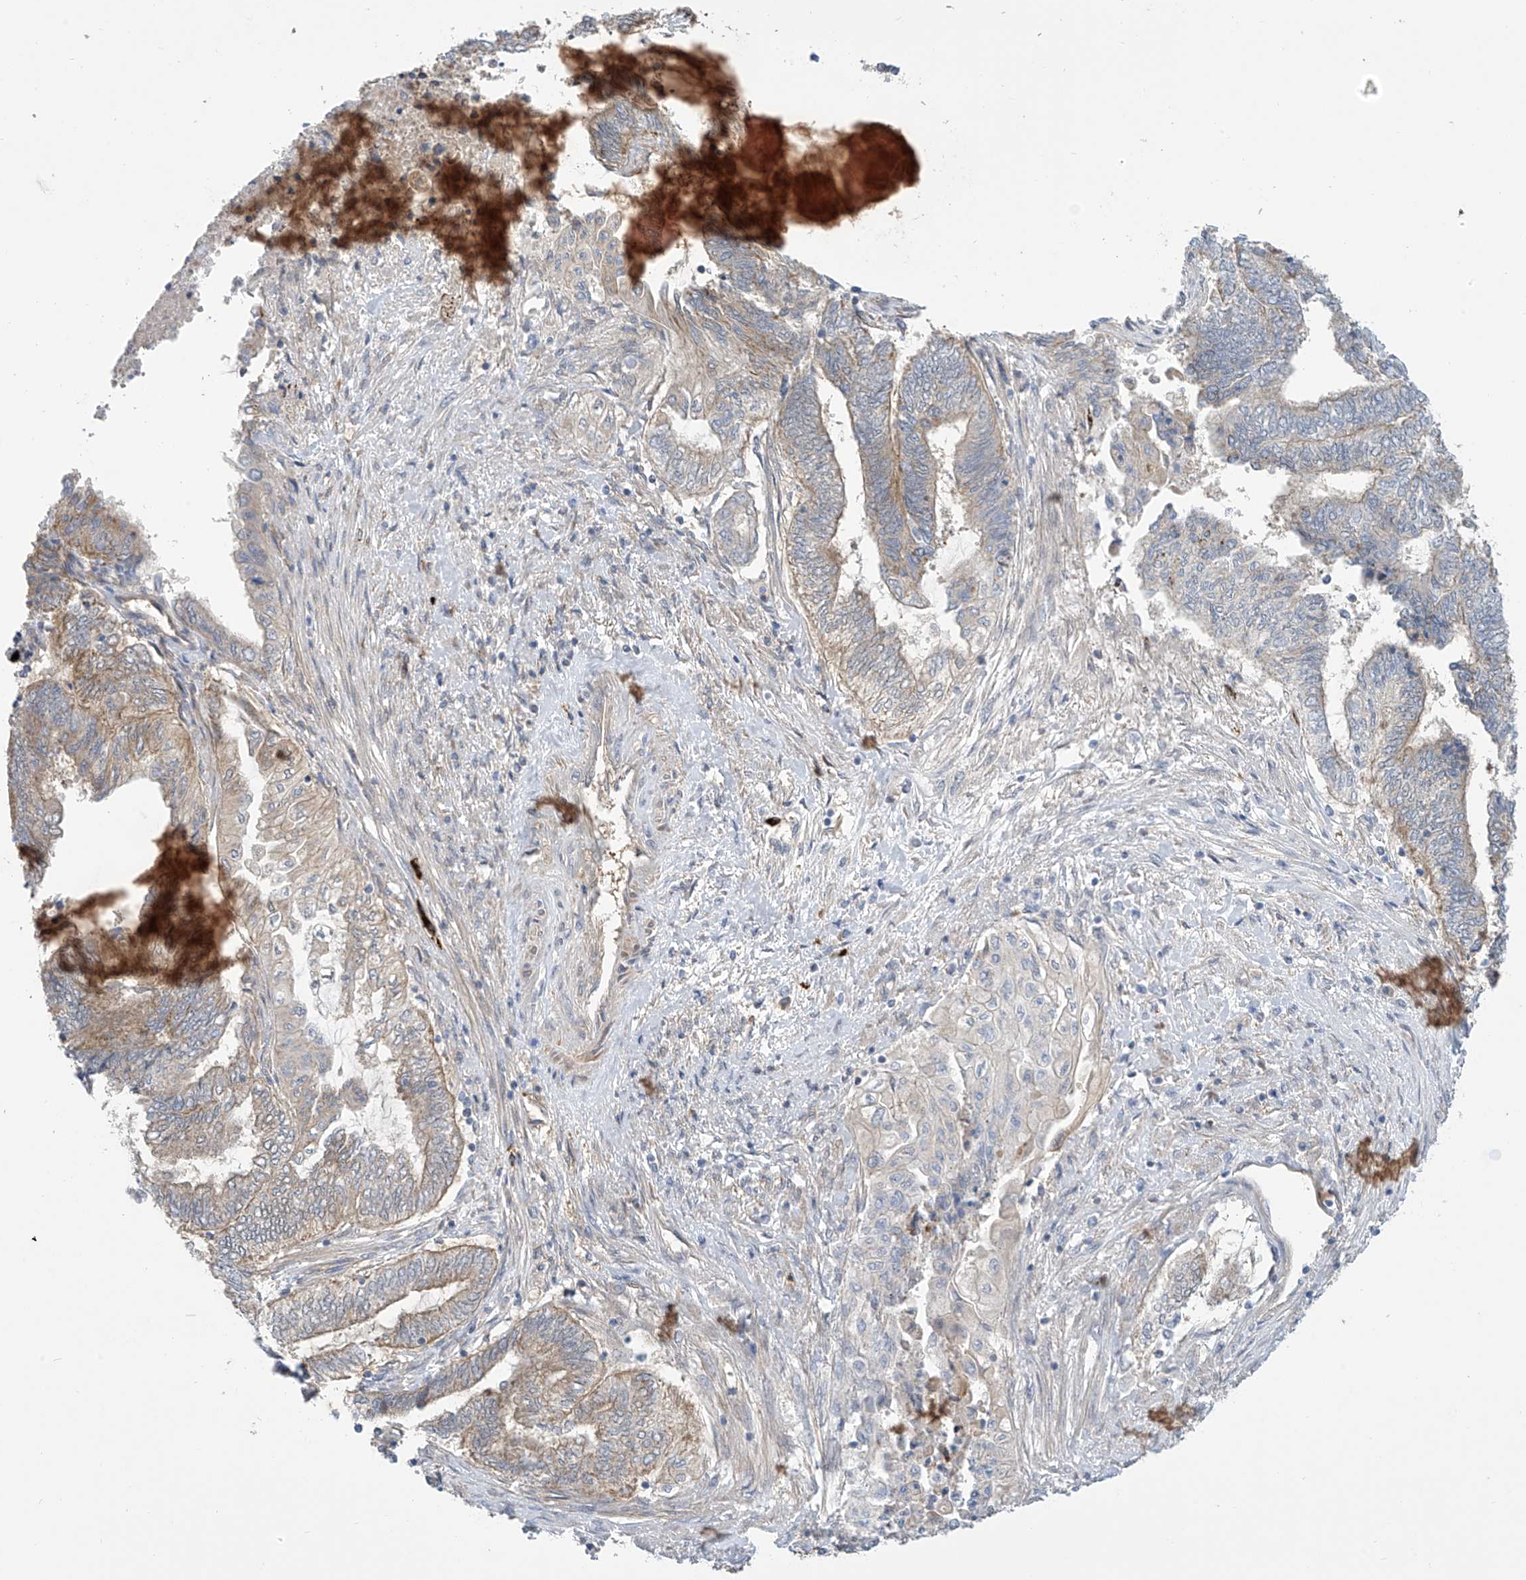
{"staining": {"intensity": "weak", "quantity": "25%-75%", "location": "cytoplasmic/membranous"}, "tissue": "endometrial cancer", "cell_type": "Tumor cells", "image_type": "cancer", "snomed": [{"axis": "morphology", "description": "Adenocarcinoma, NOS"}, {"axis": "topography", "description": "Uterus"}, {"axis": "topography", "description": "Endometrium"}], "caption": "Protein expression analysis of endometrial cancer demonstrates weak cytoplasmic/membranous staining in about 25%-75% of tumor cells.", "gene": "IBA57", "patient": {"sex": "female", "age": 70}}